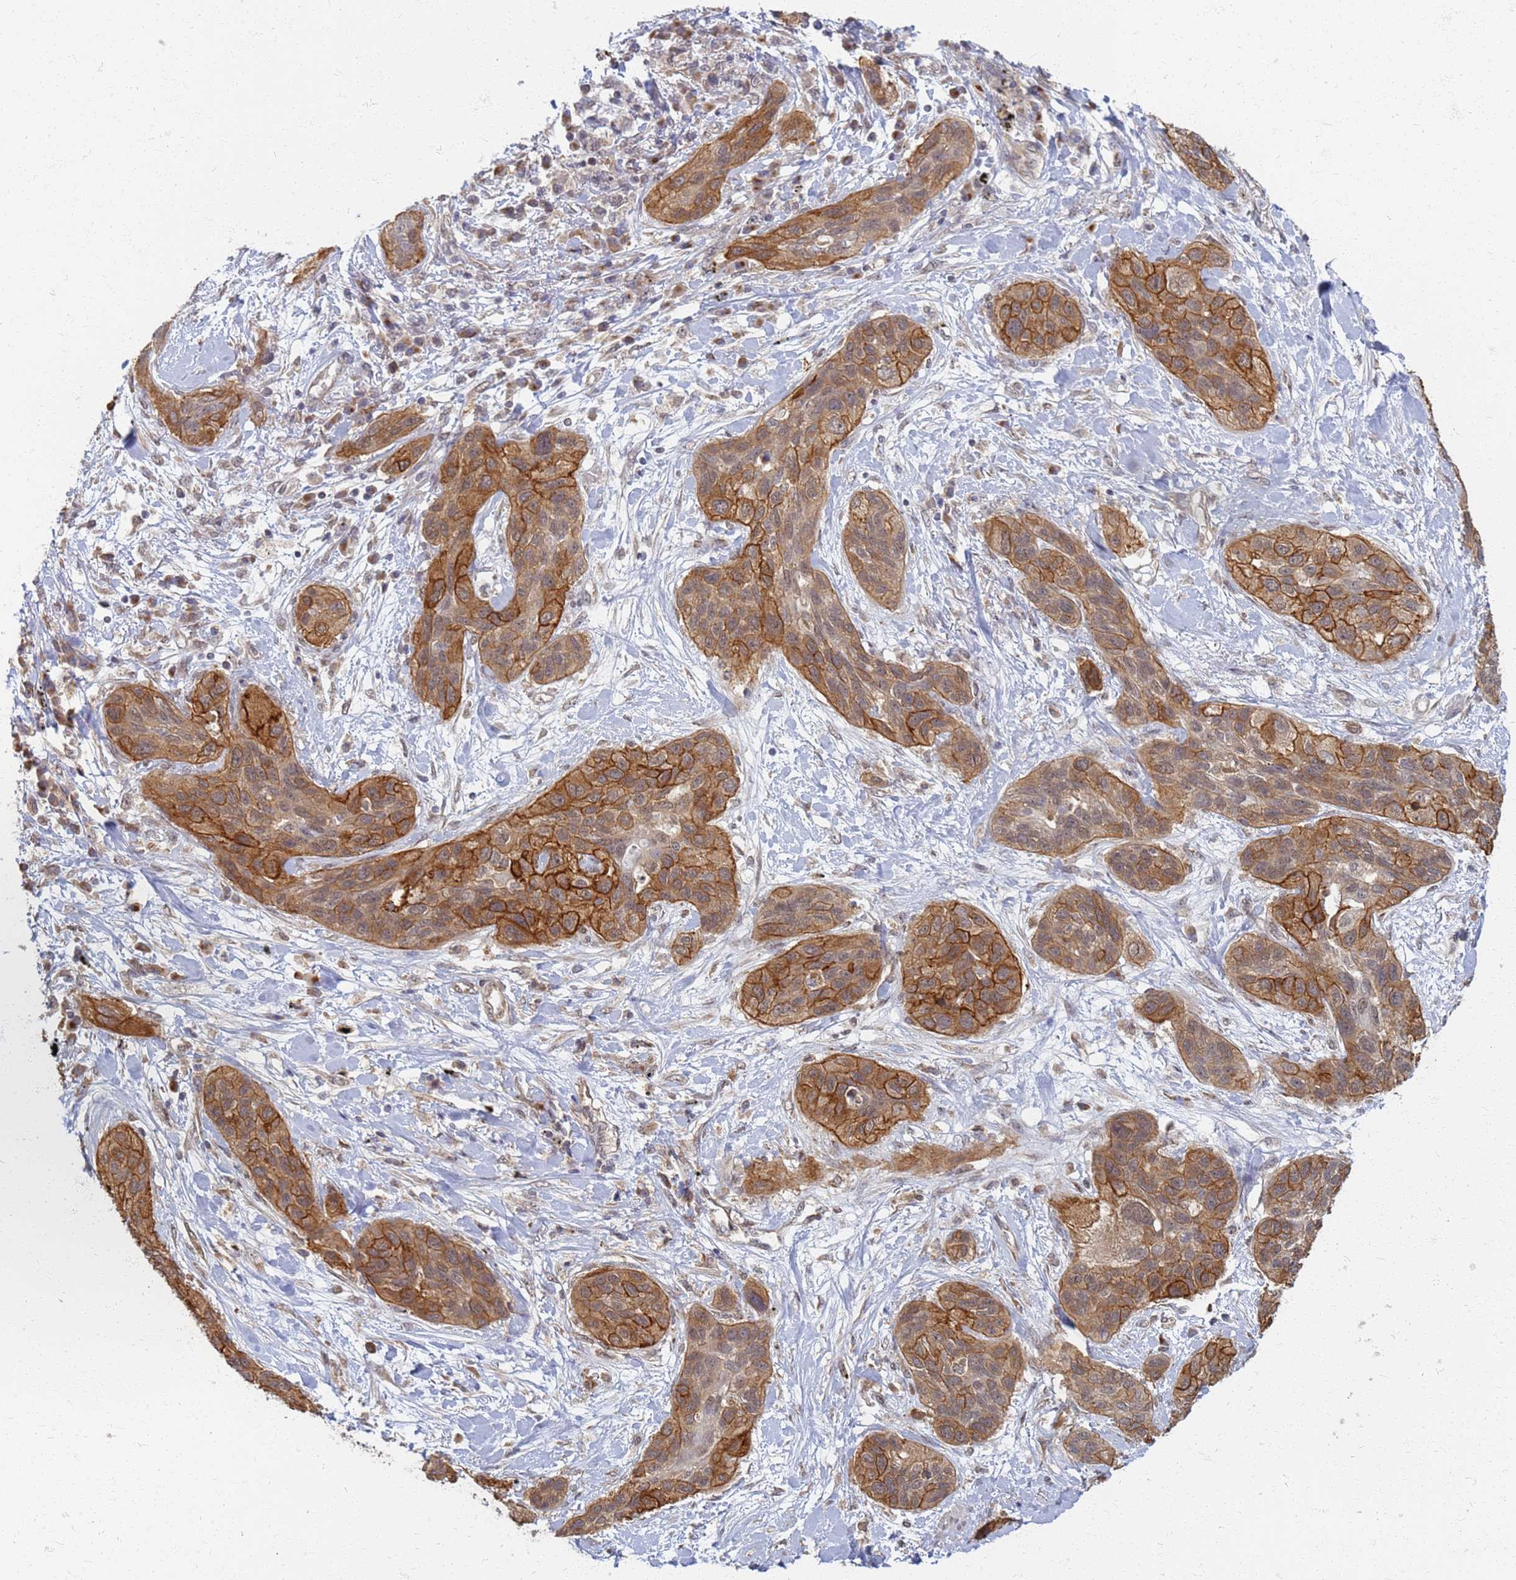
{"staining": {"intensity": "strong", "quantity": ">75%", "location": "cytoplasmic/membranous"}, "tissue": "lung cancer", "cell_type": "Tumor cells", "image_type": "cancer", "snomed": [{"axis": "morphology", "description": "Squamous cell carcinoma, NOS"}, {"axis": "topography", "description": "Lung"}], "caption": "Immunohistochemistry (IHC) staining of lung cancer, which displays high levels of strong cytoplasmic/membranous staining in about >75% of tumor cells indicating strong cytoplasmic/membranous protein positivity. The staining was performed using DAB (brown) for protein detection and nuclei were counterstained in hematoxylin (blue).", "gene": "ITGB4", "patient": {"sex": "female", "age": 70}}